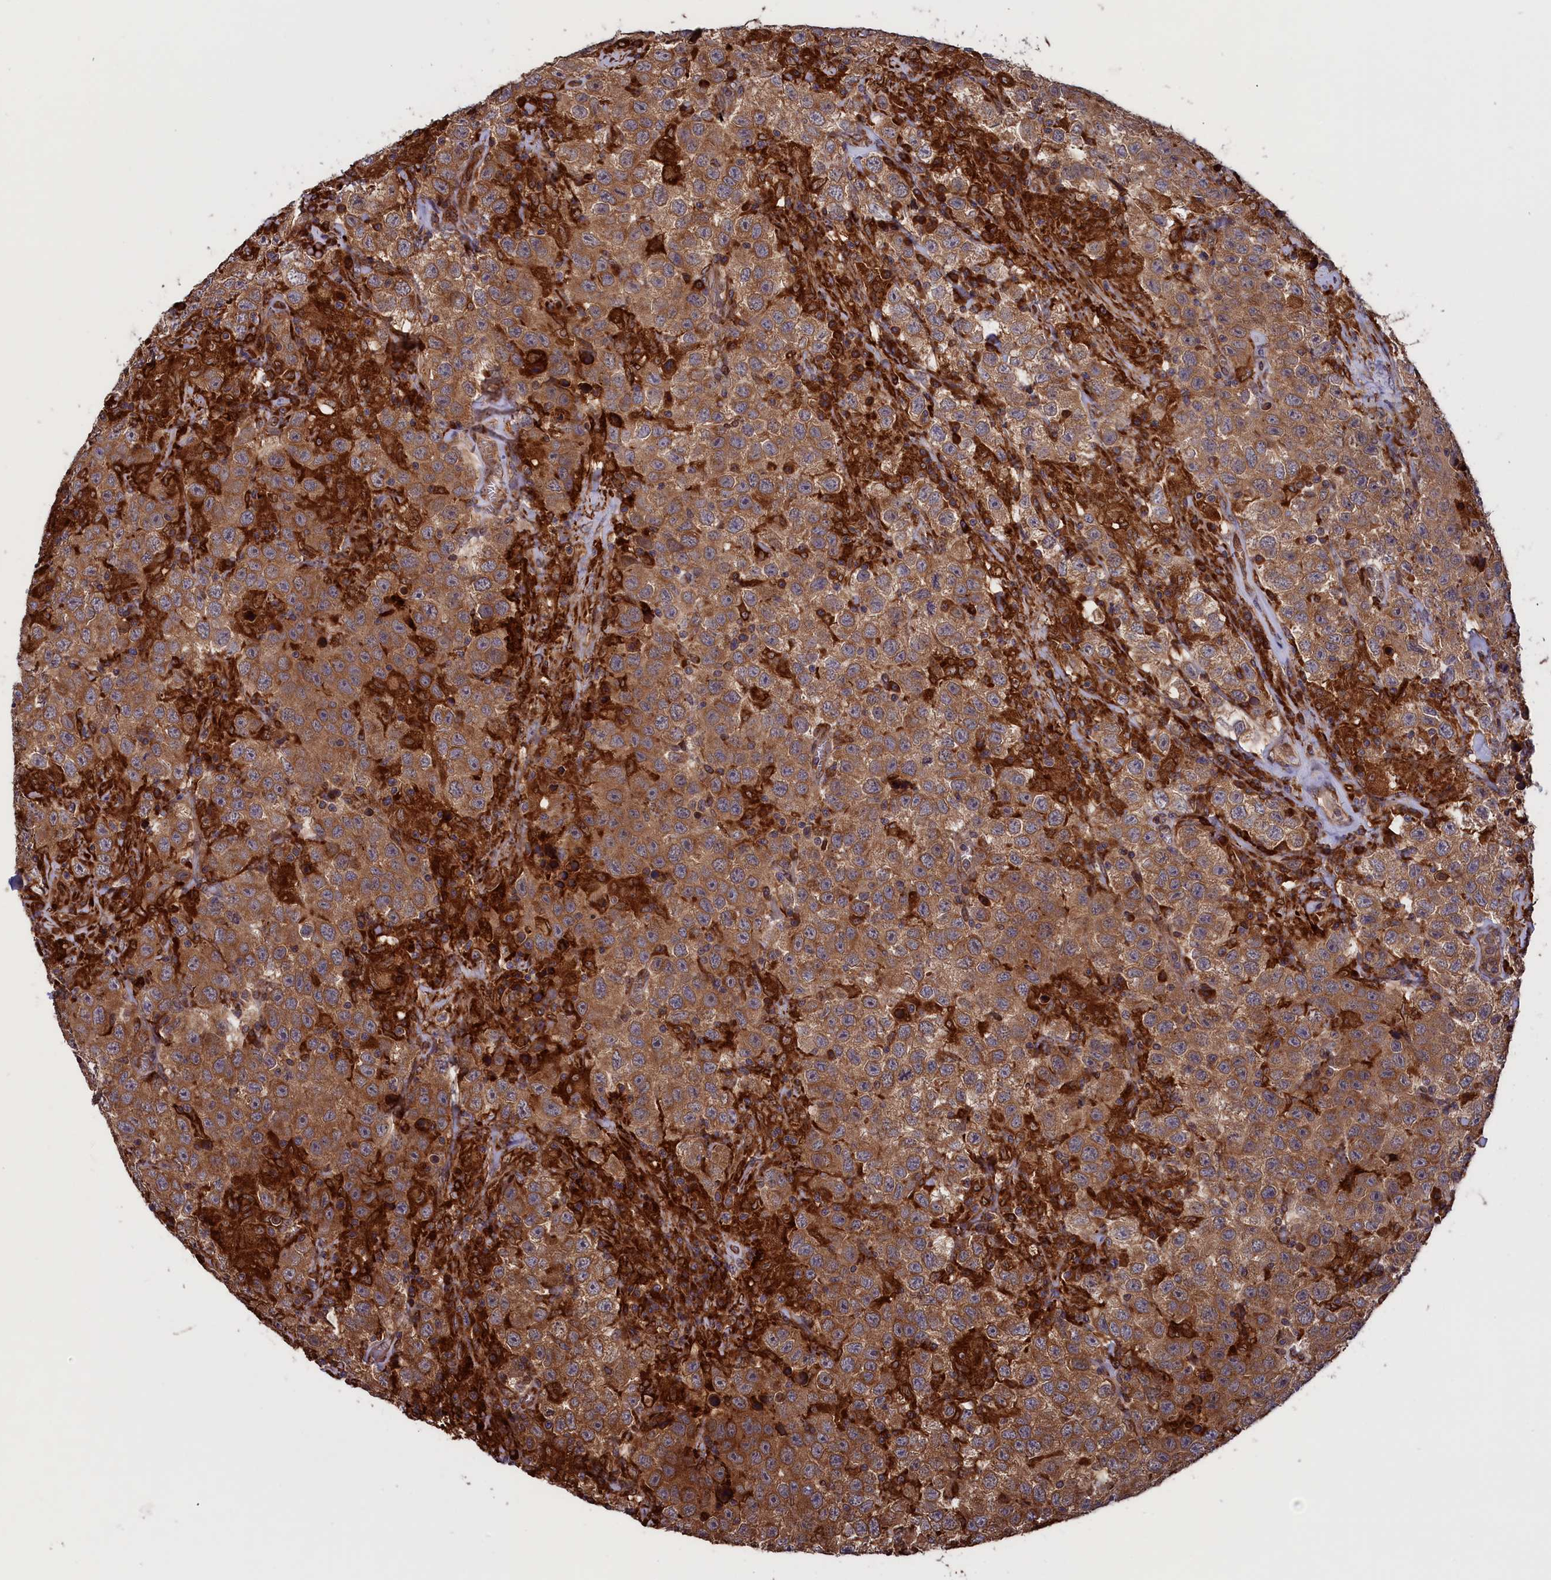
{"staining": {"intensity": "moderate", "quantity": ">75%", "location": "cytoplasmic/membranous"}, "tissue": "testis cancer", "cell_type": "Tumor cells", "image_type": "cancer", "snomed": [{"axis": "morphology", "description": "Seminoma, NOS"}, {"axis": "topography", "description": "Testis"}], "caption": "Immunohistochemistry photomicrograph of neoplastic tissue: testis seminoma stained using immunohistochemistry demonstrates medium levels of moderate protein expression localized specifically in the cytoplasmic/membranous of tumor cells, appearing as a cytoplasmic/membranous brown color.", "gene": "PLA2G4C", "patient": {"sex": "male", "age": 41}}